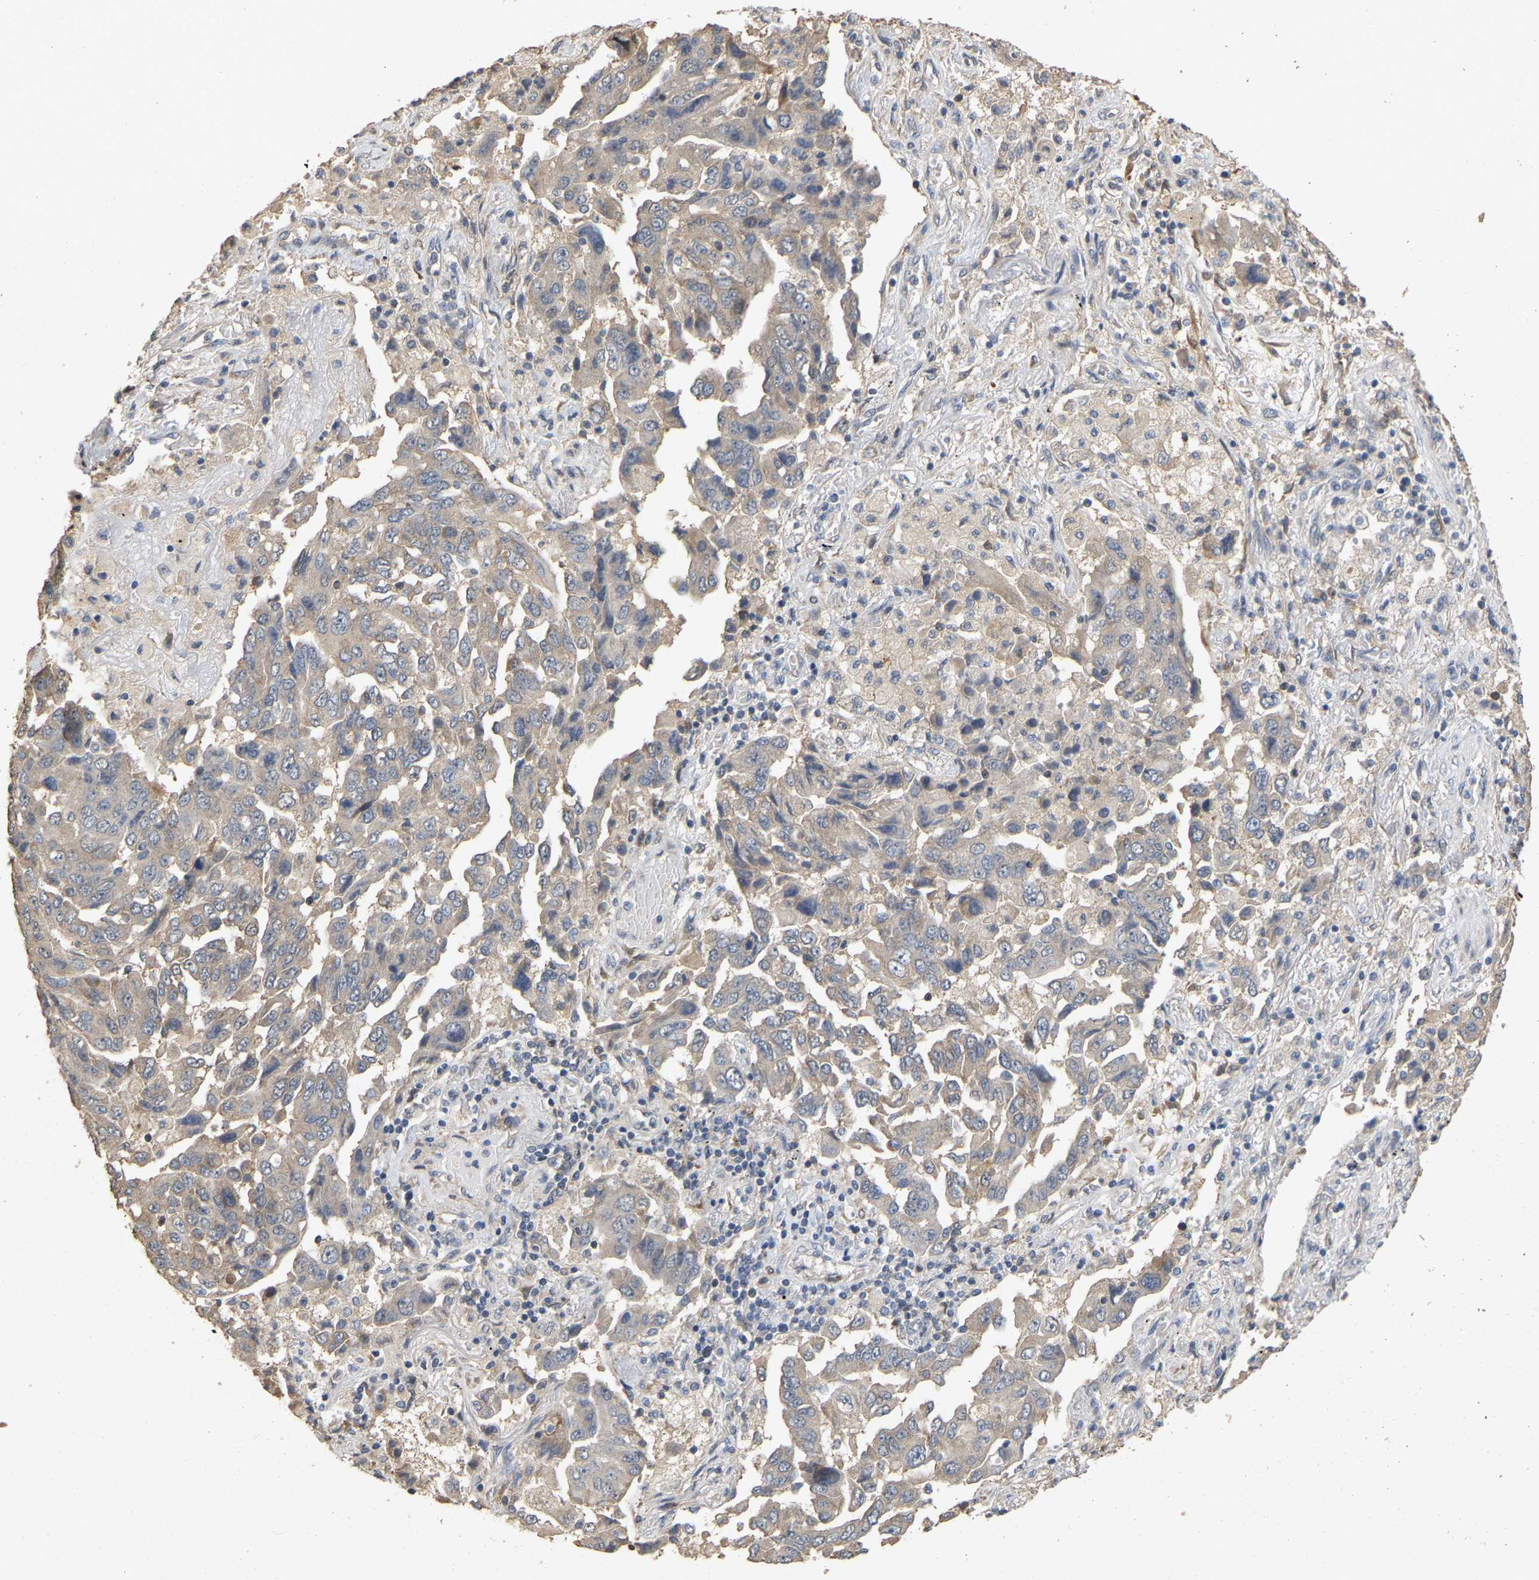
{"staining": {"intensity": "weak", "quantity": ">75%", "location": "cytoplasmic/membranous"}, "tissue": "lung cancer", "cell_type": "Tumor cells", "image_type": "cancer", "snomed": [{"axis": "morphology", "description": "Adenocarcinoma, NOS"}, {"axis": "topography", "description": "Lung"}], "caption": "There is low levels of weak cytoplasmic/membranous positivity in tumor cells of lung cancer, as demonstrated by immunohistochemical staining (brown color).", "gene": "NCS1", "patient": {"sex": "female", "age": 65}}